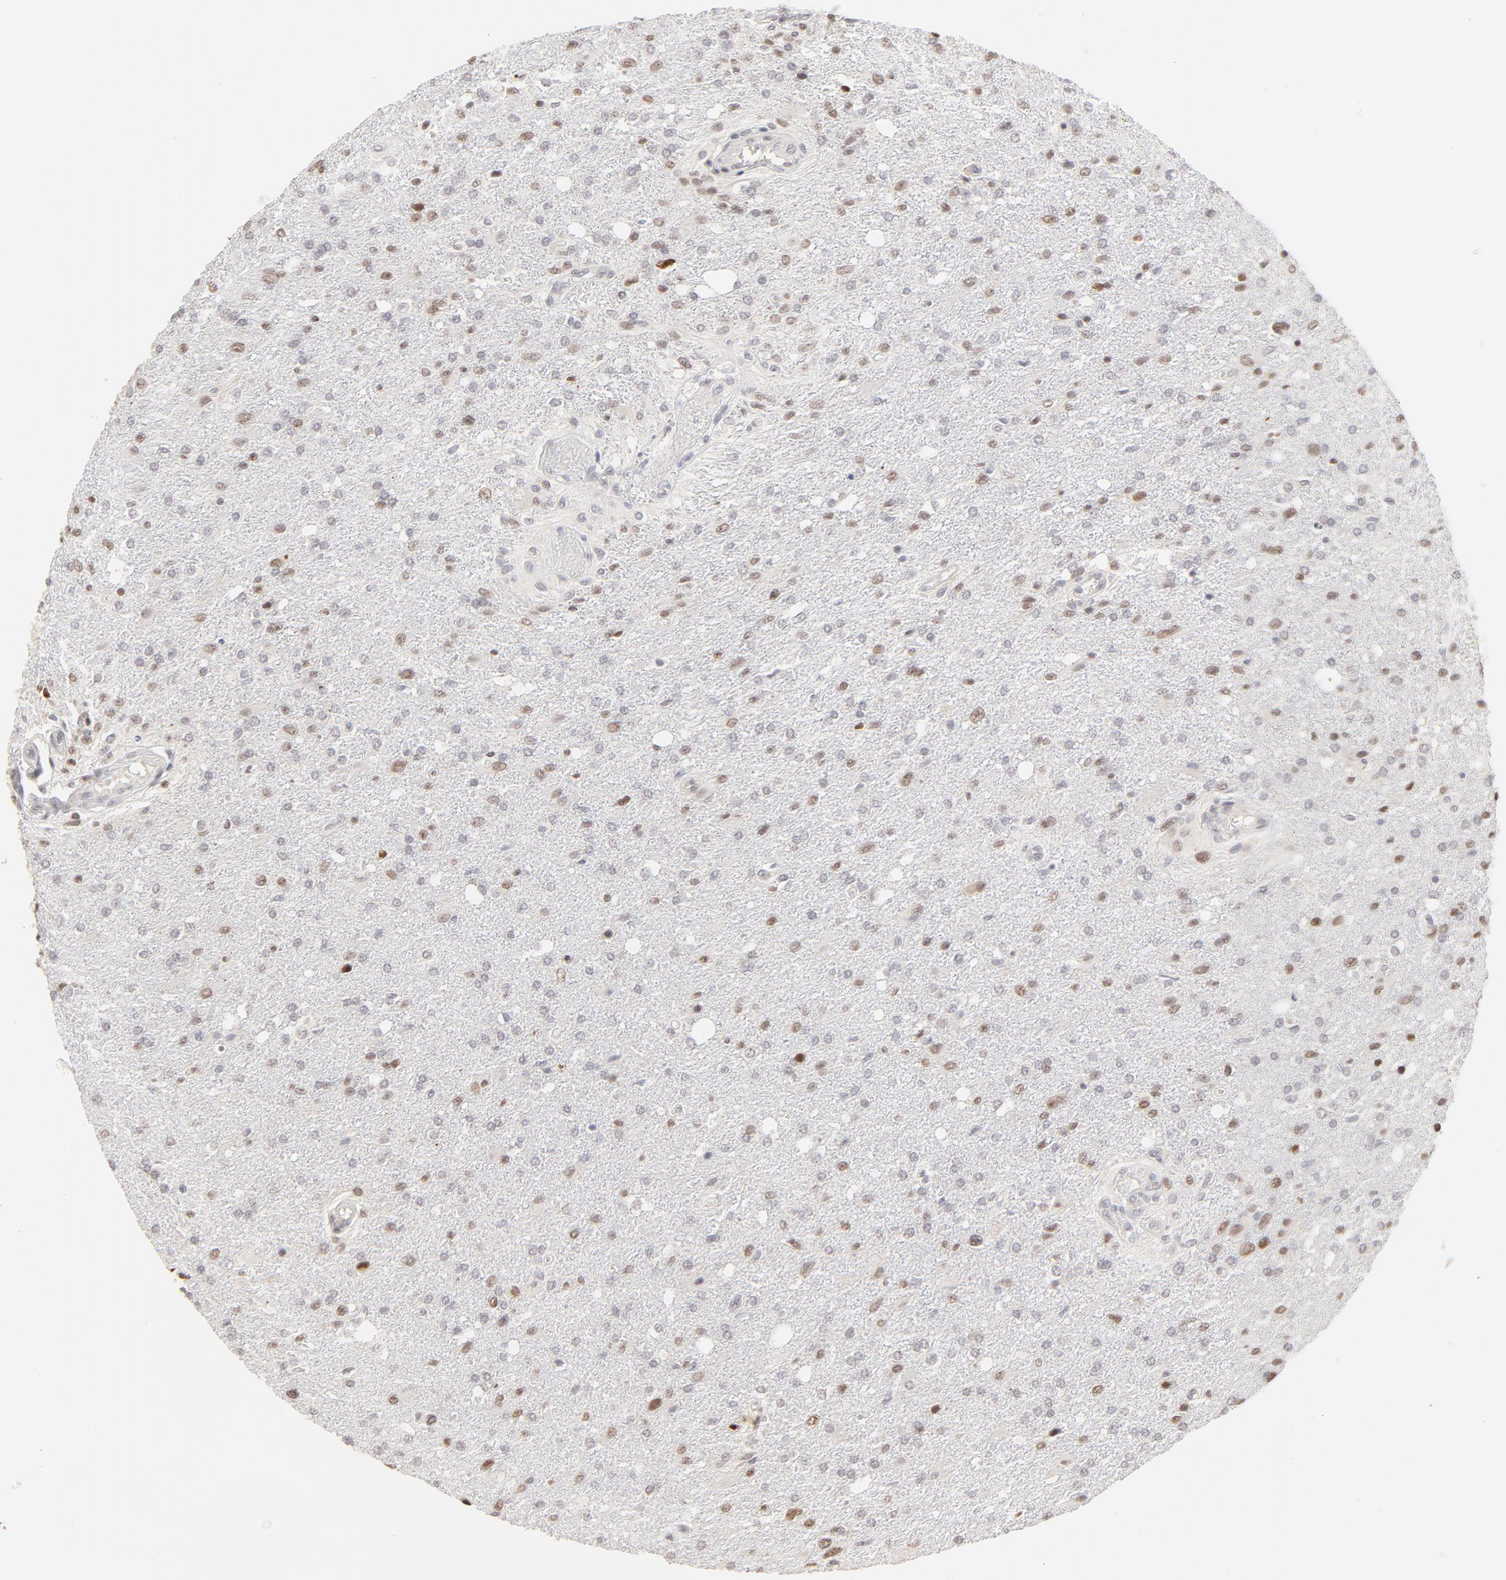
{"staining": {"intensity": "weak", "quantity": "<25%", "location": "nuclear"}, "tissue": "glioma", "cell_type": "Tumor cells", "image_type": "cancer", "snomed": [{"axis": "morphology", "description": "Glioma, malignant, High grade"}, {"axis": "topography", "description": "Cerebral cortex"}], "caption": "Tumor cells are negative for protein expression in human high-grade glioma (malignant).", "gene": "PBX3", "patient": {"sex": "male", "age": 76}}